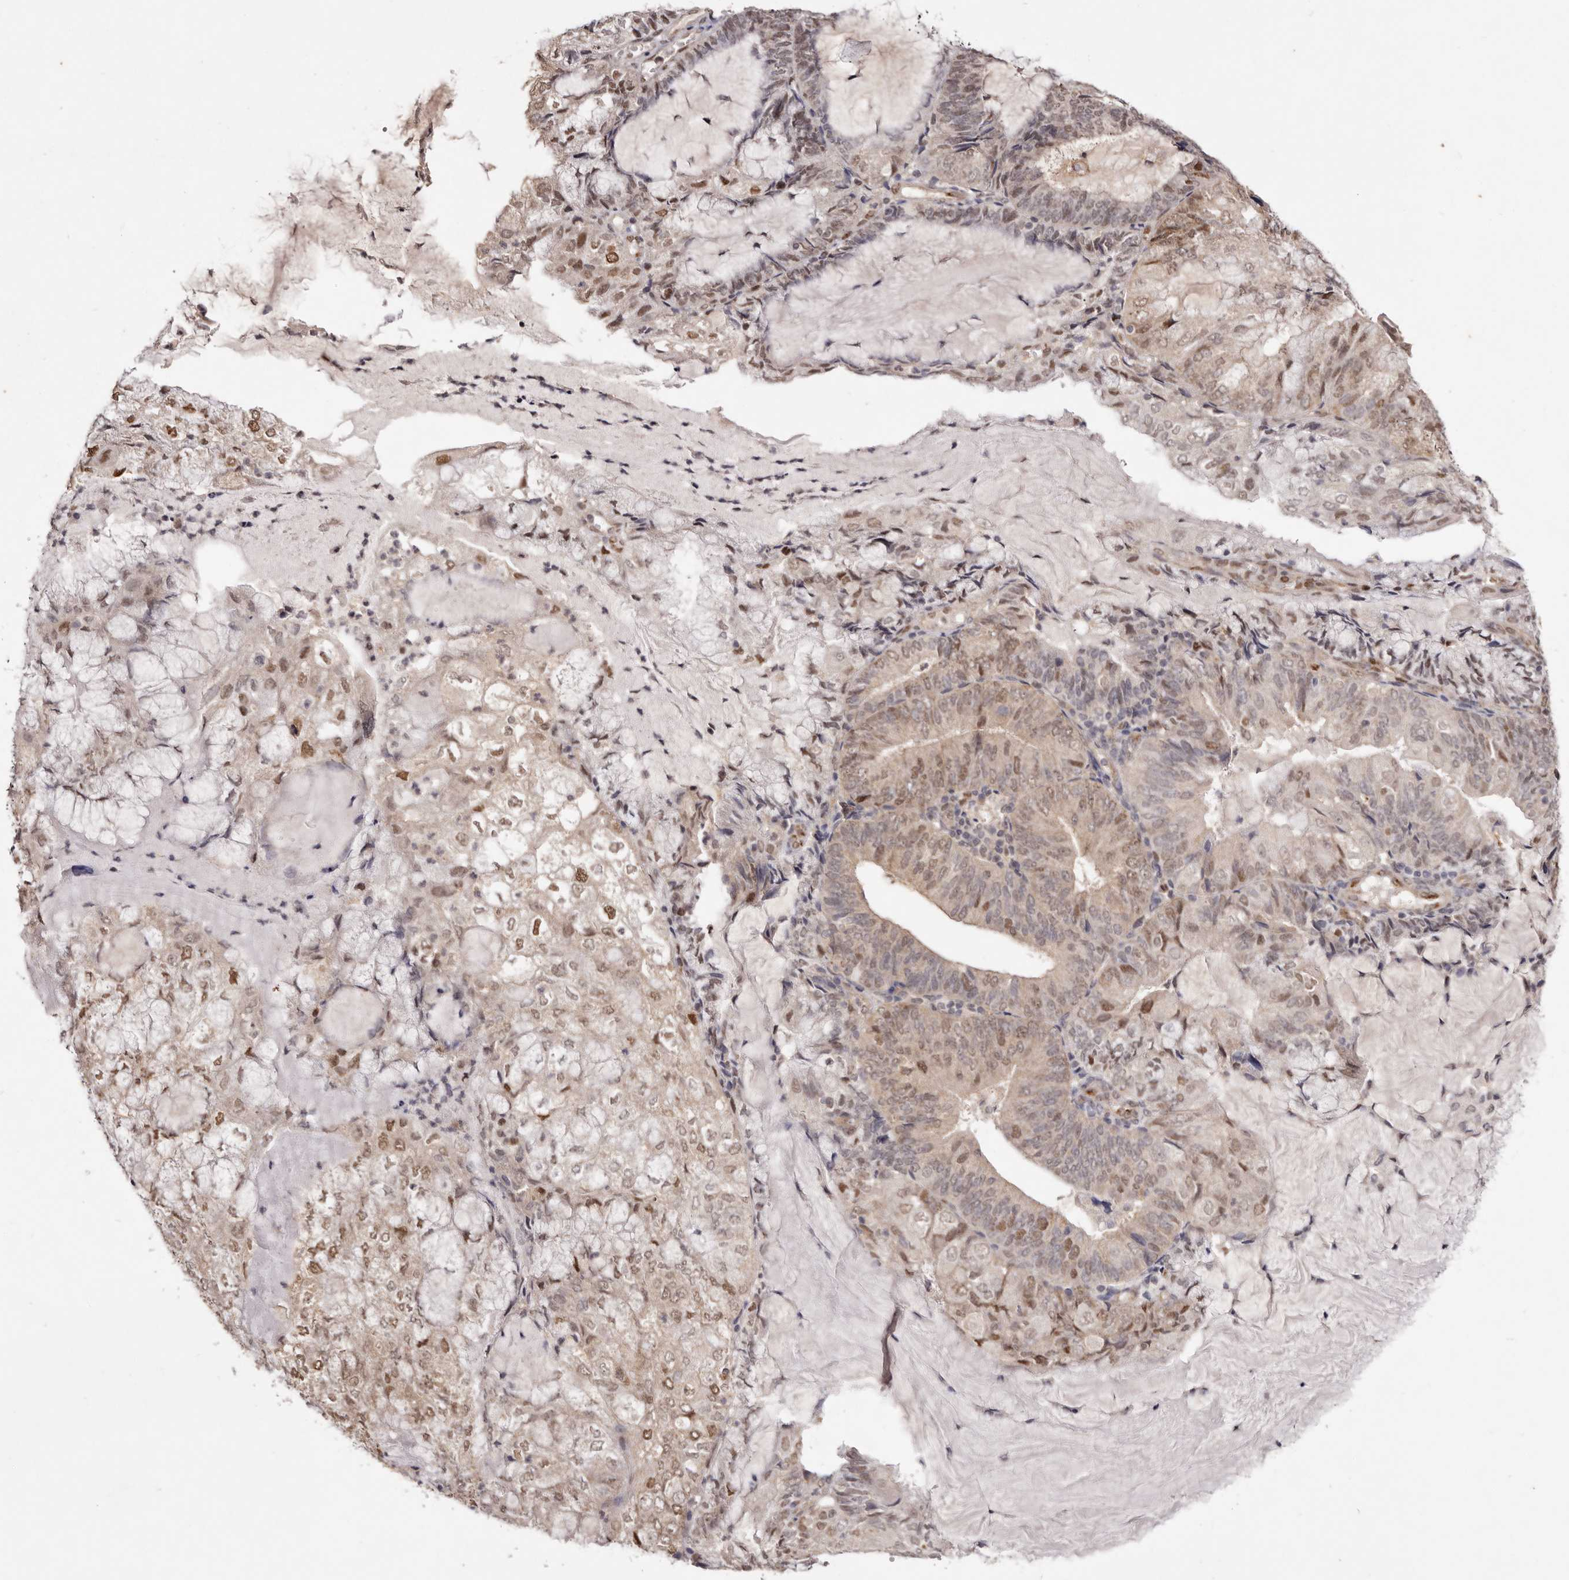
{"staining": {"intensity": "moderate", "quantity": ">75%", "location": "nuclear"}, "tissue": "endometrial cancer", "cell_type": "Tumor cells", "image_type": "cancer", "snomed": [{"axis": "morphology", "description": "Adenocarcinoma, NOS"}, {"axis": "topography", "description": "Endometrium"}], "caption": "A brown stain highlights moderate nuclear expression of a protein in endometrial cancer tumor cells. The staining was performed using DAB (3,3'-diaminobenzidine) to visualize the protein expression in brown, while the nuclei were stained in blue with hematoxylin (Magnification: 20x).", "gene": "NOTCH1", "patient": {"sex": "female", "age": 81}}